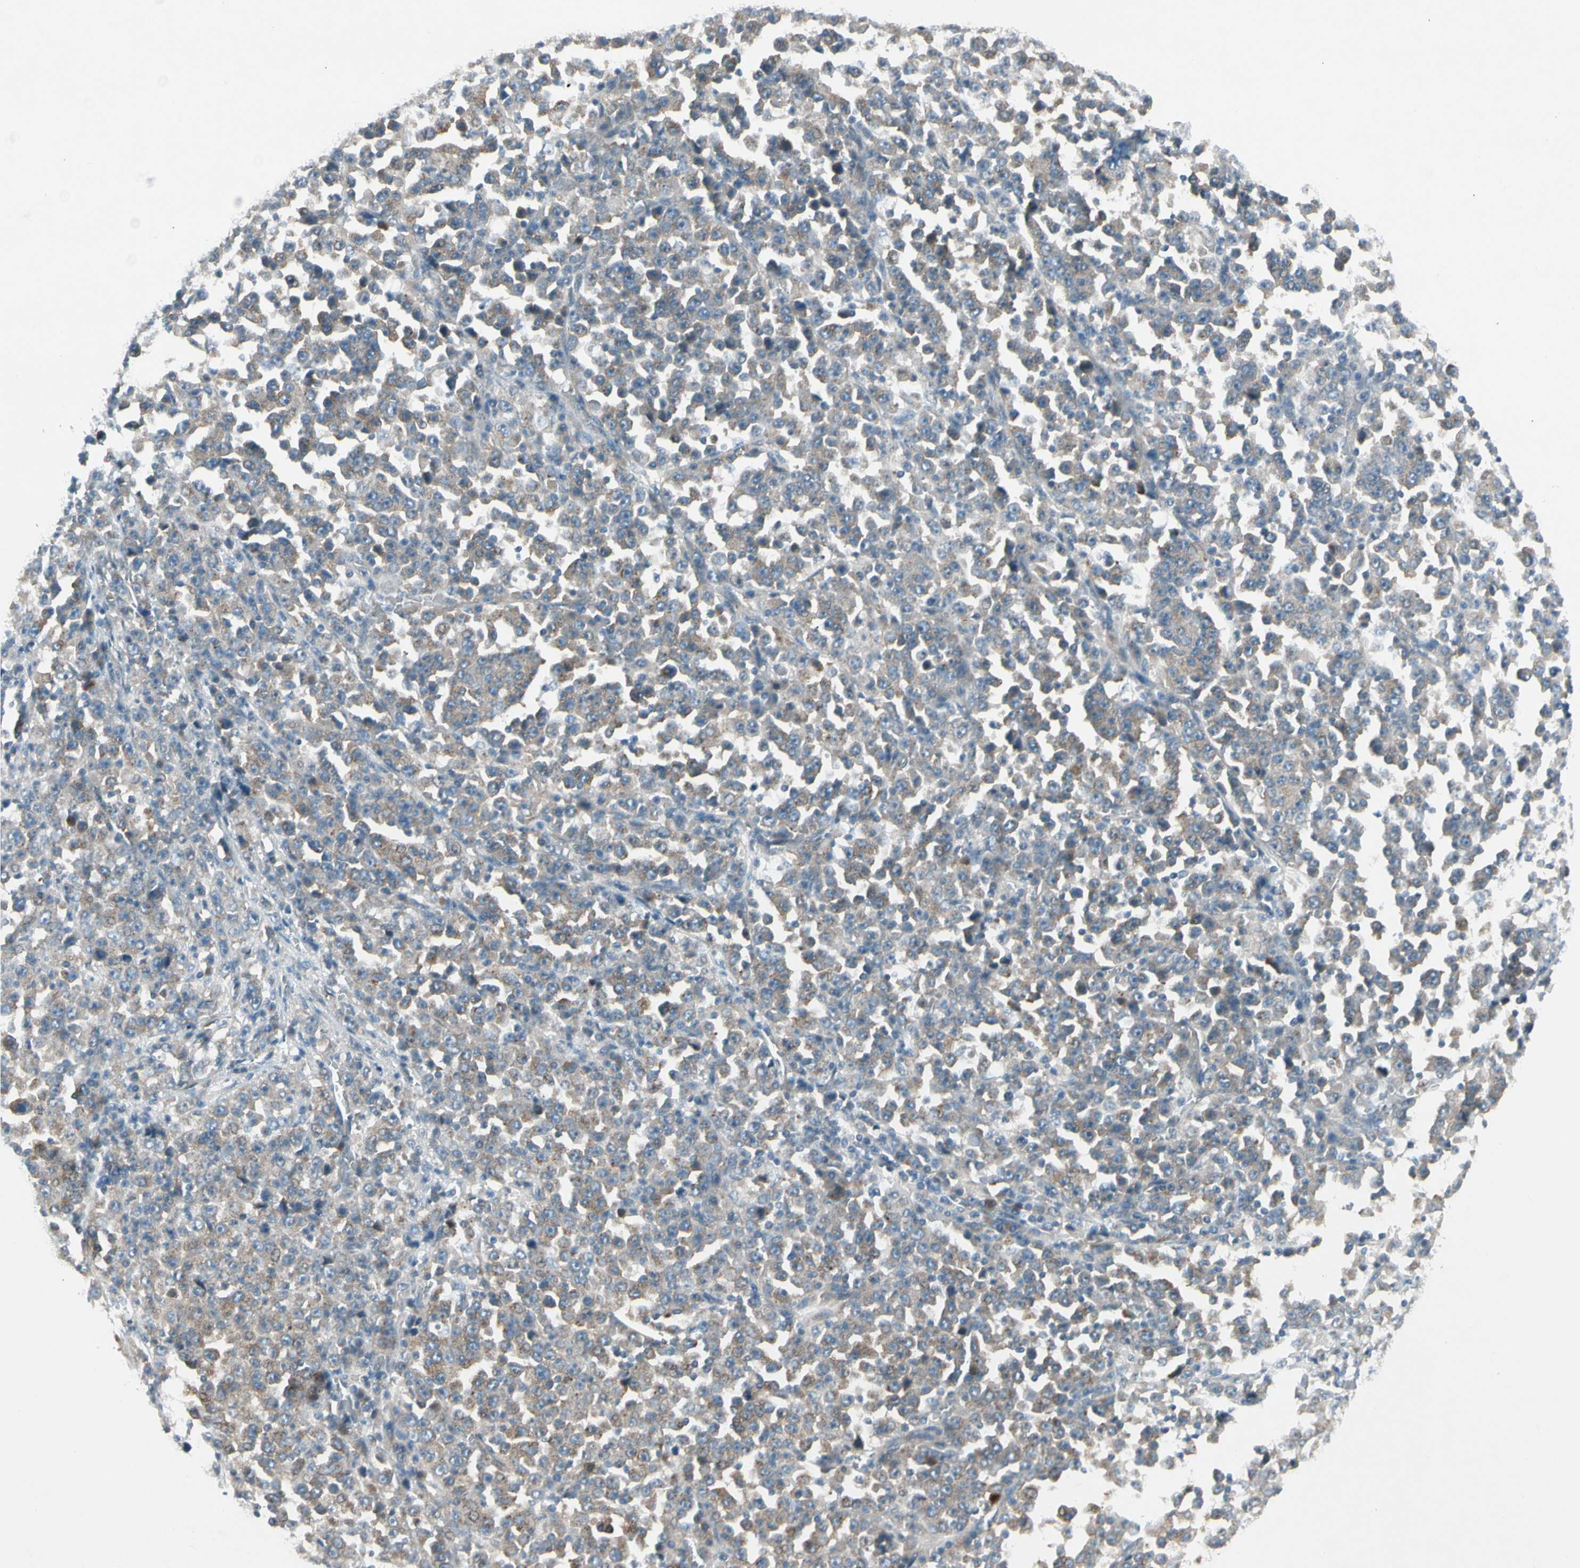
{"staining": {"intensity": "moderate", "quantity": "25%-75%", "location": "cytoplasmic/membranous"}, "tissue": "stomach cancer", "cell_type": "Tumor cells", "image_type": "cancer", "snomed": [{"axis": "morphology", "description": "Normal tissue, NOS"}, {"axis": "morphology", "description": "Adenocarcinoma, NOS"}, {"axis": "topography", "description": "Stomach, upper"}, {"axis": "topography", "description": "Stomach"}], "caption": "Stomach cancer was stained to show a protein in brown. There is medium levels of moderate cytoplasmic/membranous staining in about 25%-75% of tumor cells. (IHC, brightfield microscopy, high magnification).", "gene": "PANK2", "patient": {"sex": "male", "age": 59}}